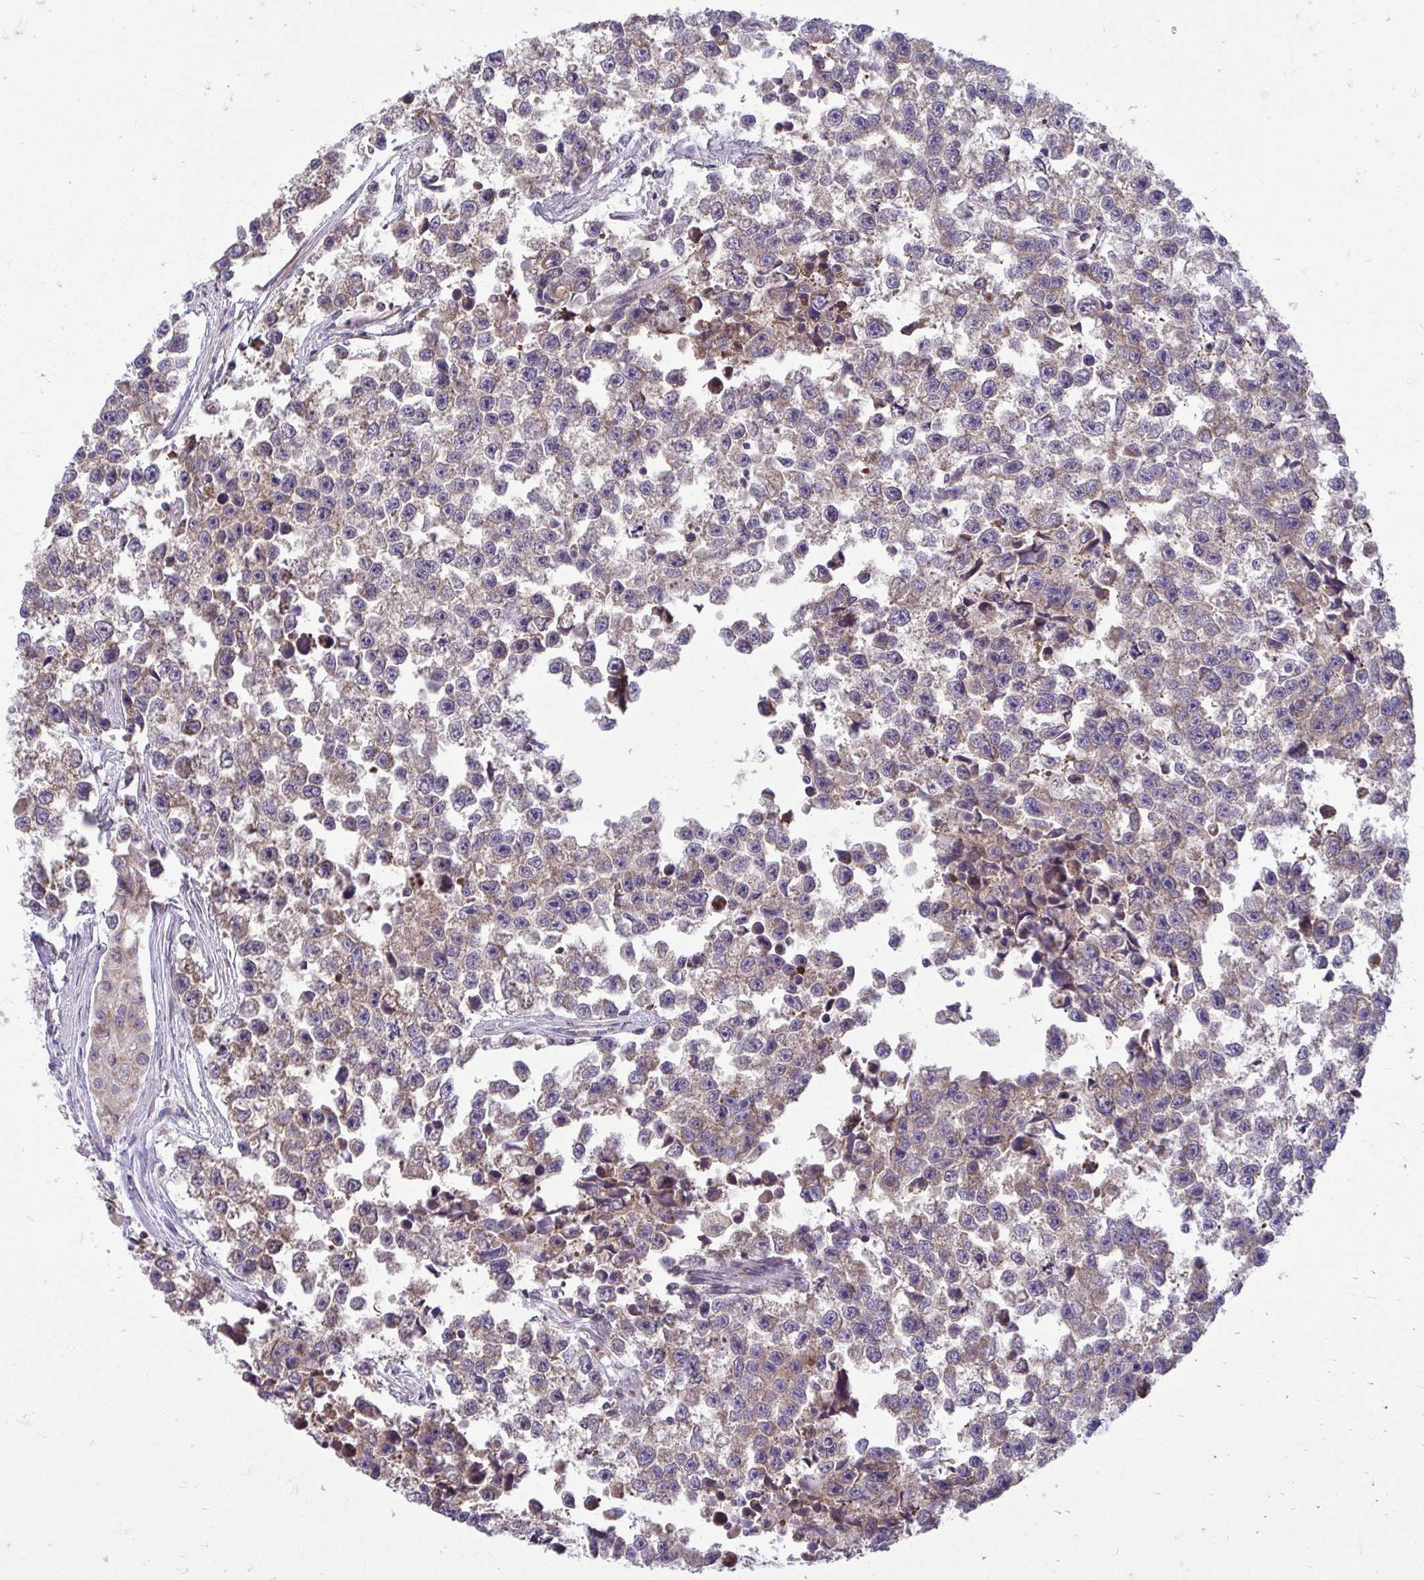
{"staining": {"intensity": "moderate", "quantity": ">75%", "location": "cytoplasmic/membranous"}, "tissue": "testis cancer", "cell_type": "Tumor cells", "image_type": "cancer", "snomed": [{"axis": "morphology", "description": "Seminoma, NOS"}, {"axis": "topography", "description": "Testis"}], "caption": "Human seminoma (testis) stained with a protein marker exhibits moderate staining in tumor cells.", "gene": "RPLP2", "patient": {"sex": "male", "age": 26}}